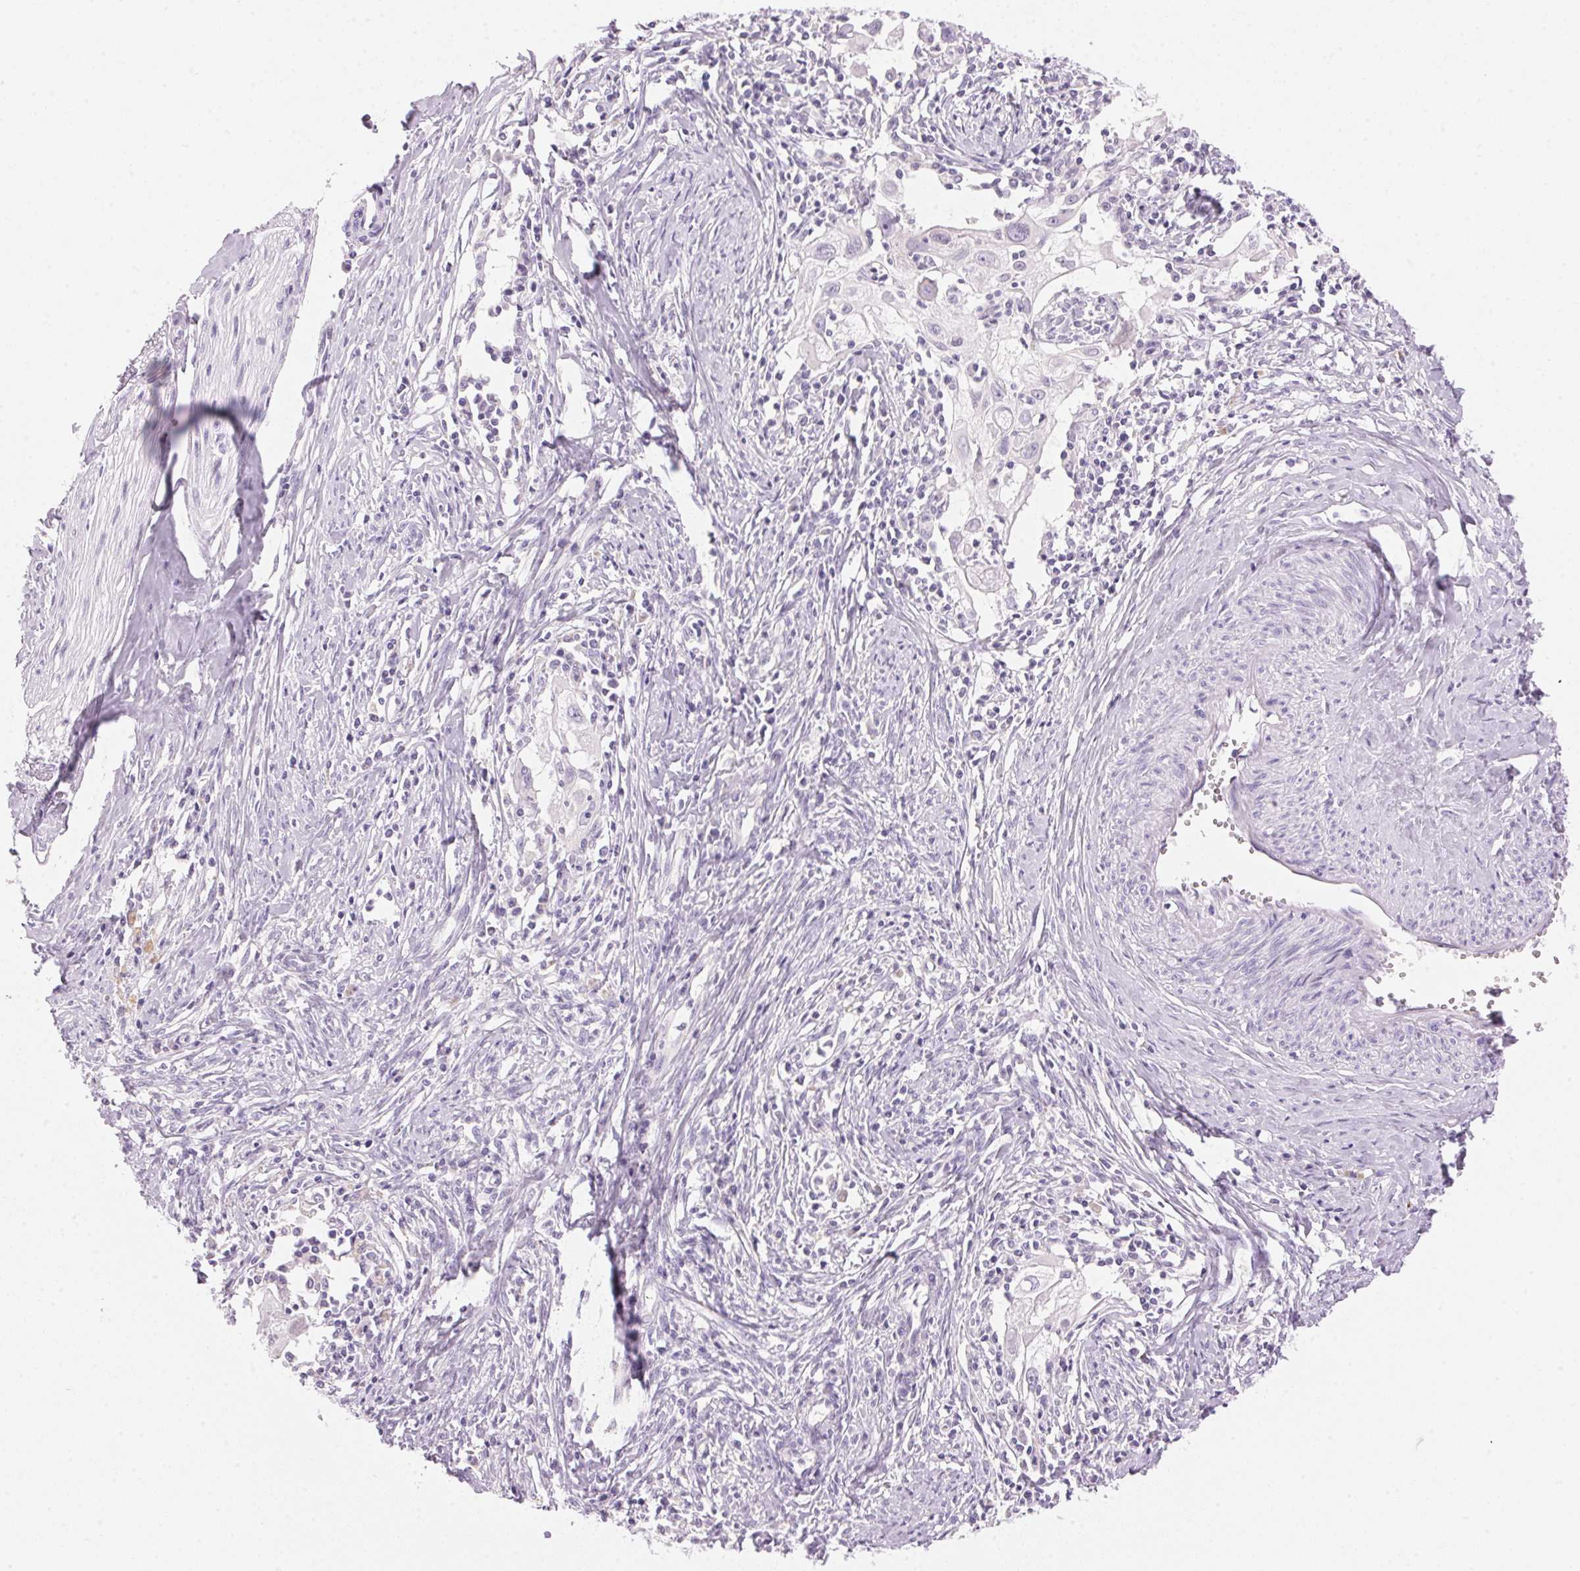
{"staining": {"intensity": "negative", "quantity": "none", "location": "none"}, "tissue": "cervical cancer", "cell_type": "Tumor cells", "image_type": "cancer", "snomed": [{"axis": "morphology", "description": "Squamous cell carcinoma, NOS"}, {"axis": "topography", "description": "Cervix"}], "caption": "IHC micrograph of neoplastic tissue: cervical cancer stained with DAB demonstrates no significant protein staining in tumor cells.", "gene": "HSD17B2", "patient": {"sex": "female", "age": 30}}